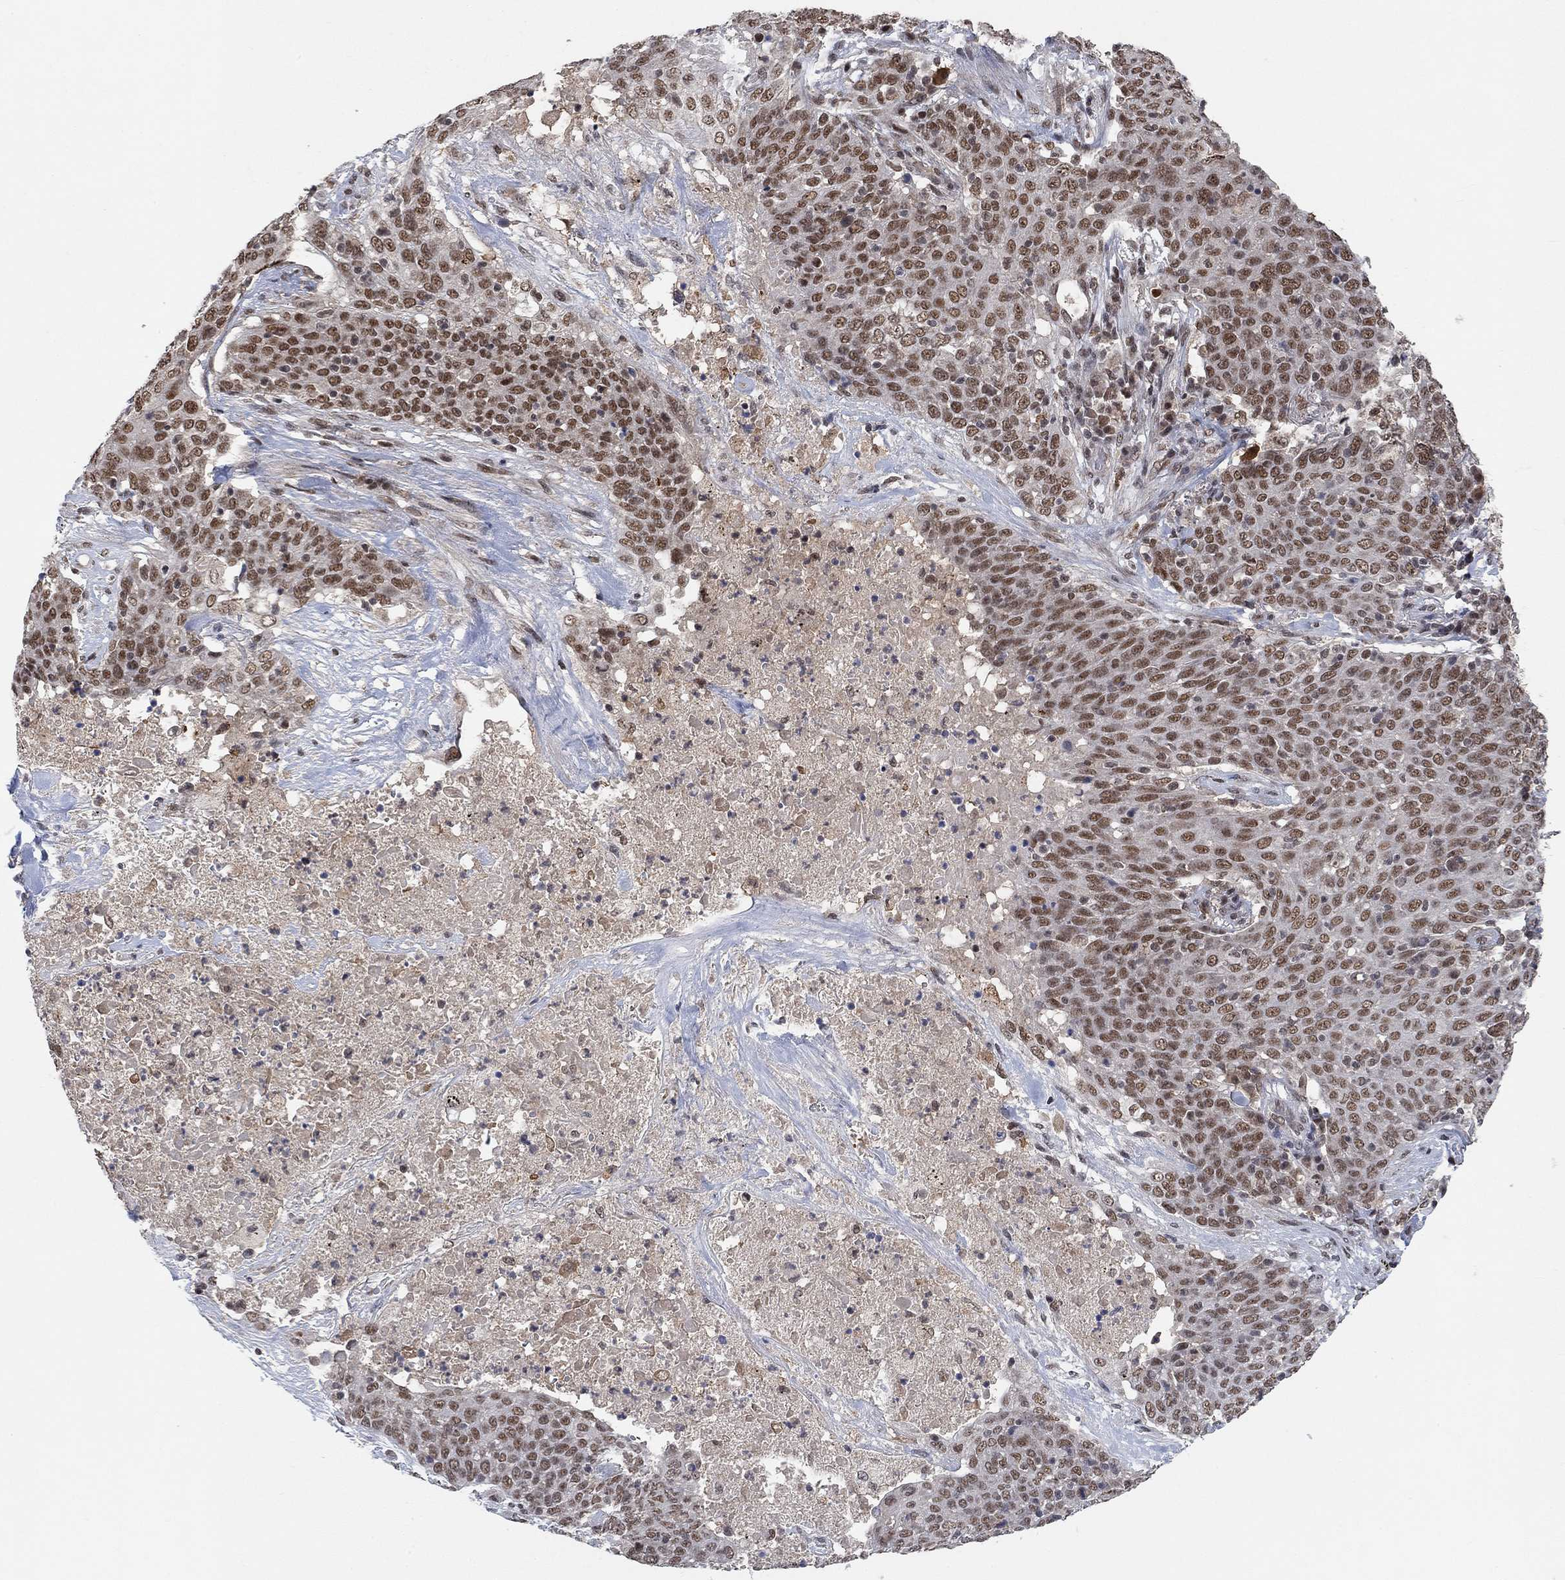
{"staining": {"intensity": "strong", "quantity": ">75%", "location": "nuclear"}, "tissue": "lung cancer", "cell_type": "Tumor cells", "image_type": "cancer", "snomed": [{"axis": "morphology", "description": "Squamous cell carcinoma, NOS"}, {"axis": "topography", "description": "Lung"}], "caption": "A photomicrograph showing strong nuclear staining in about >75% of tumor cells in lung squamous cell carcinoma, as visualized by brown immunohistochemical staining.", "gene": "THAP8", "patient": {"sex": "male", "age": 82}}